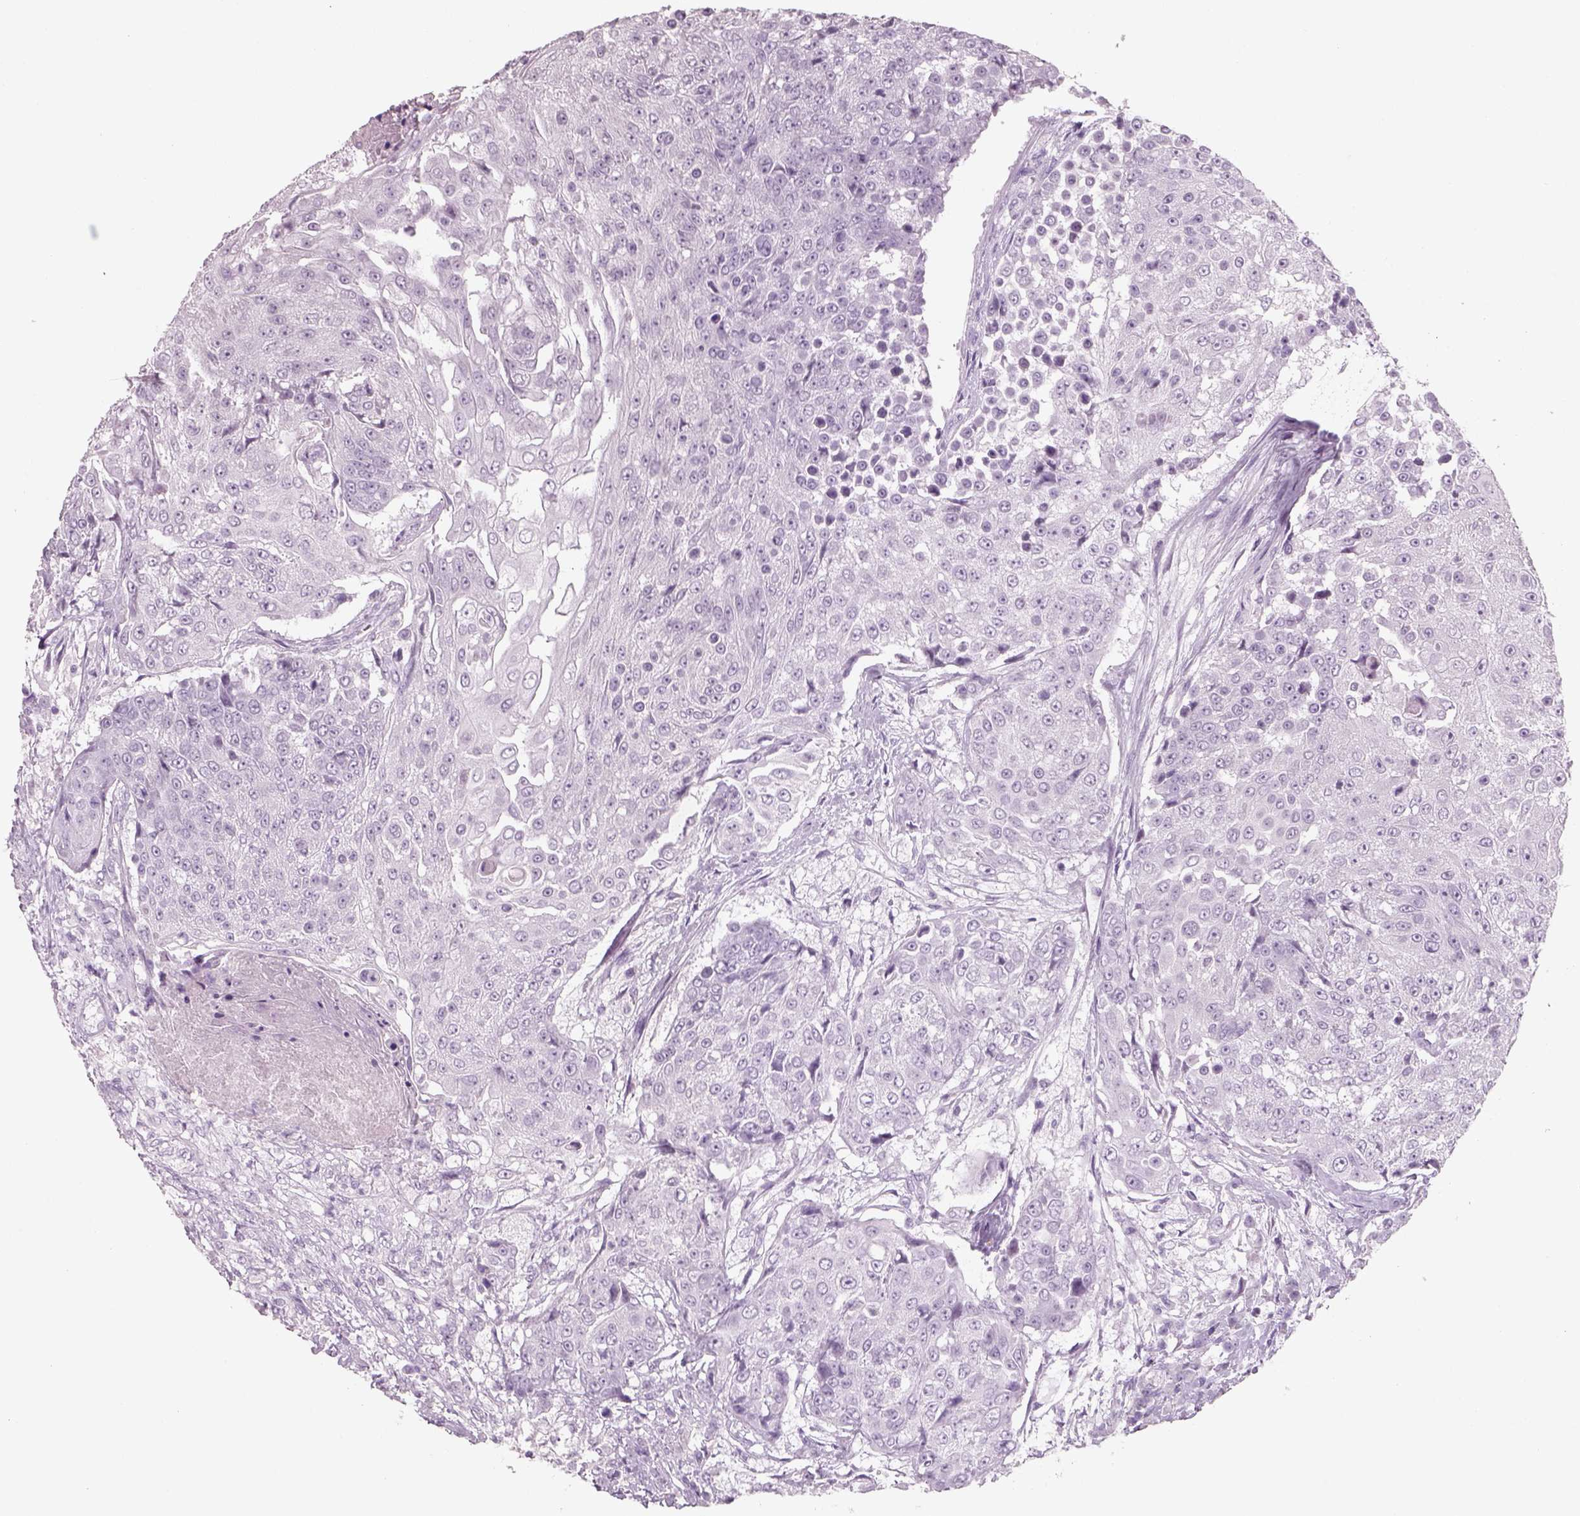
{"staining": {"intensity": "negative", "quantity": "none", "location": "none"}, "tissue": "urothelial cancer", "cell_type": "Tumor cells", "image_type": "cancer", "snomed": [{"axis": "morphology", "description": "Urothelial carcinoma, High grade"}, {"axis": "topography", "description": "Urinary bladder"}], "caption": "Protein analysis of high-grade urothelial carcinoma reveals no significant positivity in tumor cells.", "gene": "SLC6A2", "patient": {"sex": "female", "age": 63}}